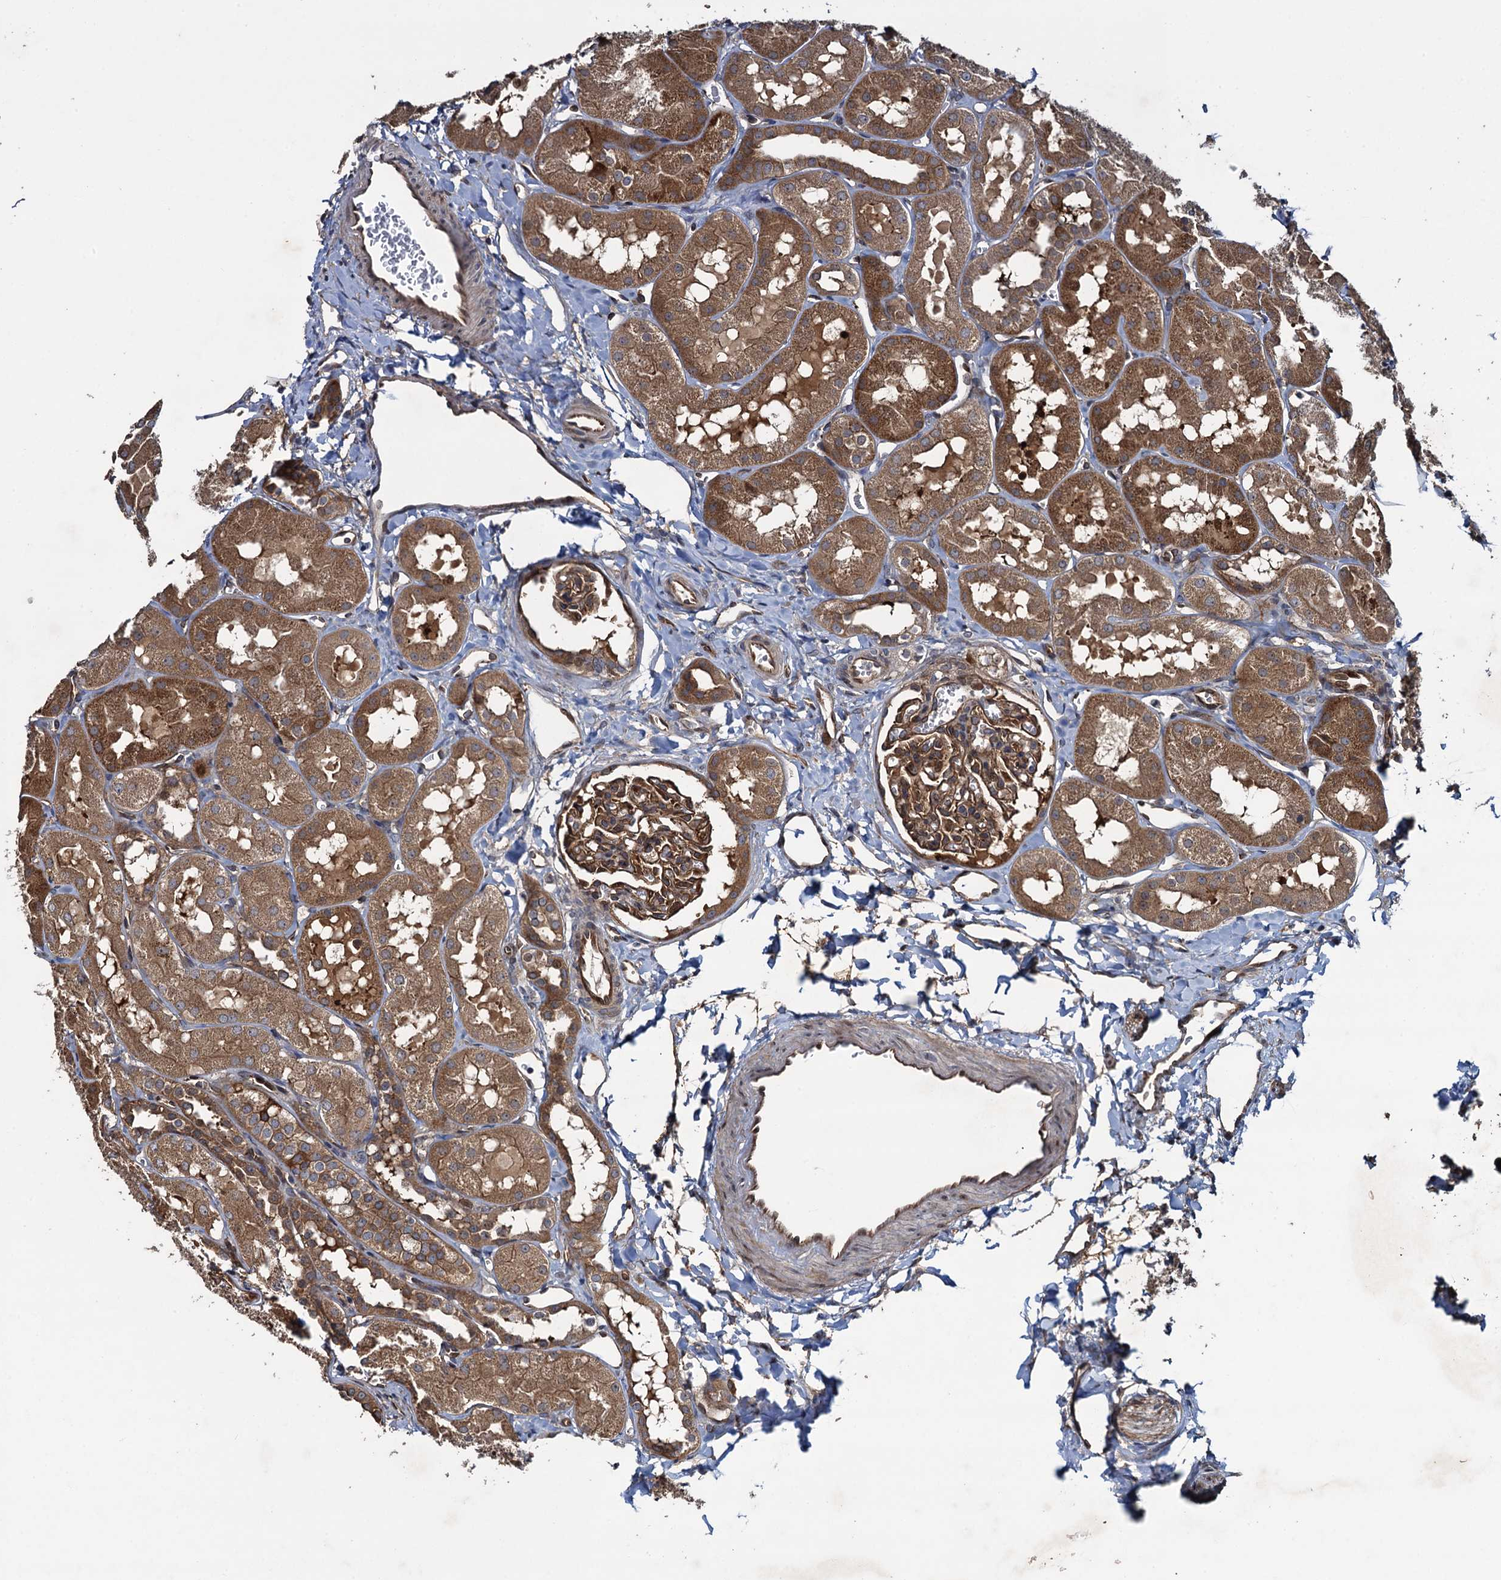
{"staining": {"intensity": "strong", "quantity": ">75%", "location": "cytoplasmic/membranous"}, "tissue": "kidney", "cell_type": "Cells in glomeruli", "image_type": "normal", "snomed": [{"axis": "morphology", "description": "Normal tissue, NOS"}, {"axis": "topography", "description": "Kidney"}, {"axis": "topography", "description": "Urinary bladder"}], "caption": "The immunohistochemical stain shows strong cytoplasmic/membranous positivity in cells in glomeruli of benign kidney. (brown staining indicates protein expression, while blue staining denotes nuclei).", "gene": "RHOBTB1", "patient": {"sex": "male", "age": 16}}